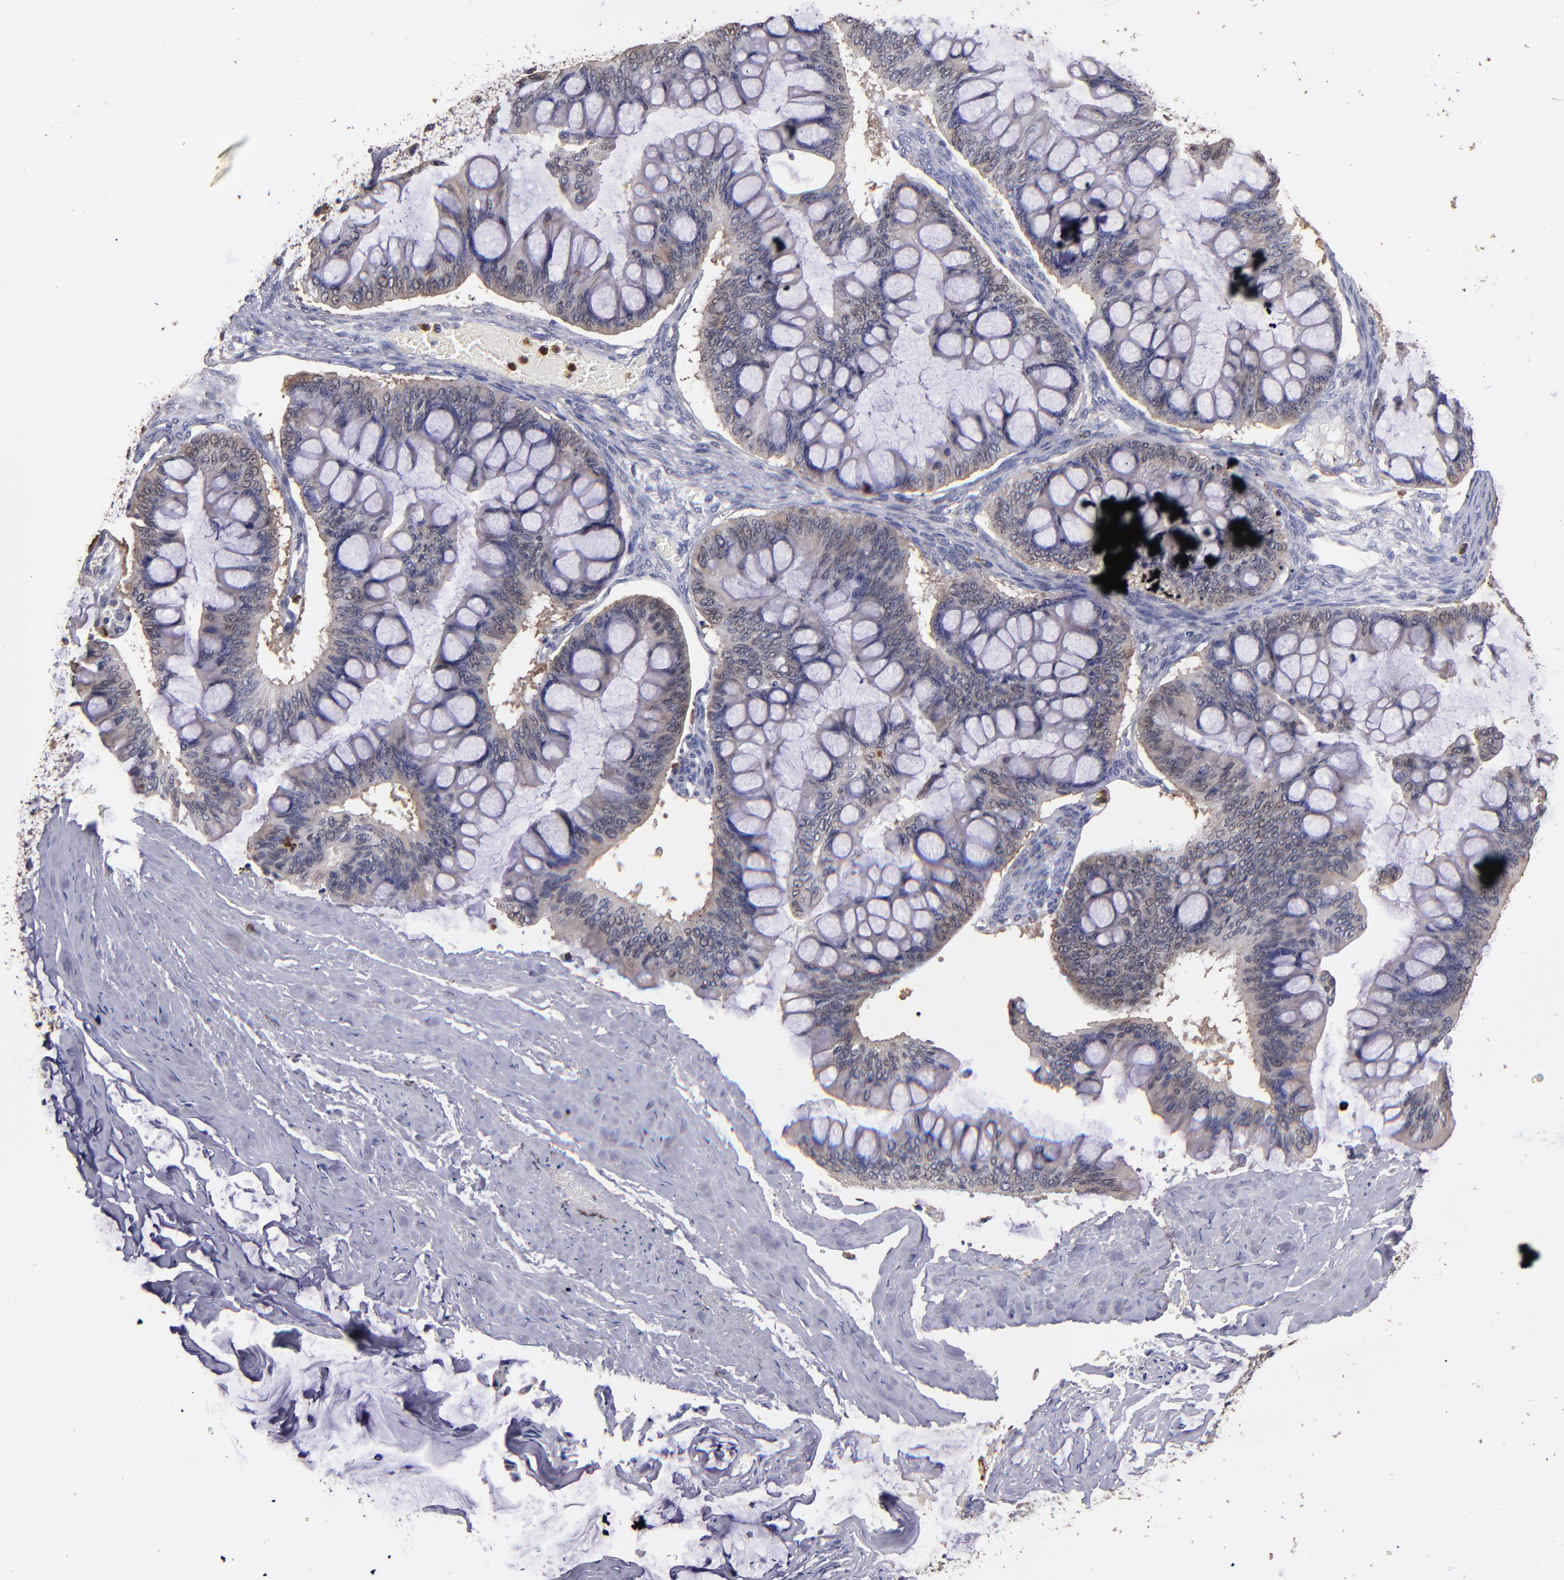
{"staining": {"intensity": "weak", "quantity": "25%-75%", "location": "cytoplasmic/membranous"}, "tissue": "ovarian cancer", "cell_type": "Tumor cells", "image_type": "cancer", "snomed": [{"axis": "morphology", "description": "Cystadenocarcinoma, mucinous, NOS"}, {"axis": "topography", "description": "Ovary"}], "caption": "Tumor cells display low levels of weak cytoplasmic/membranous positivity in approximately 25%-75% of cells in human ovarian cancer (mucinous cystadenocarcinoma).", "gene": "TTLL12", "patient": {"sex": "female", "age": 73}}